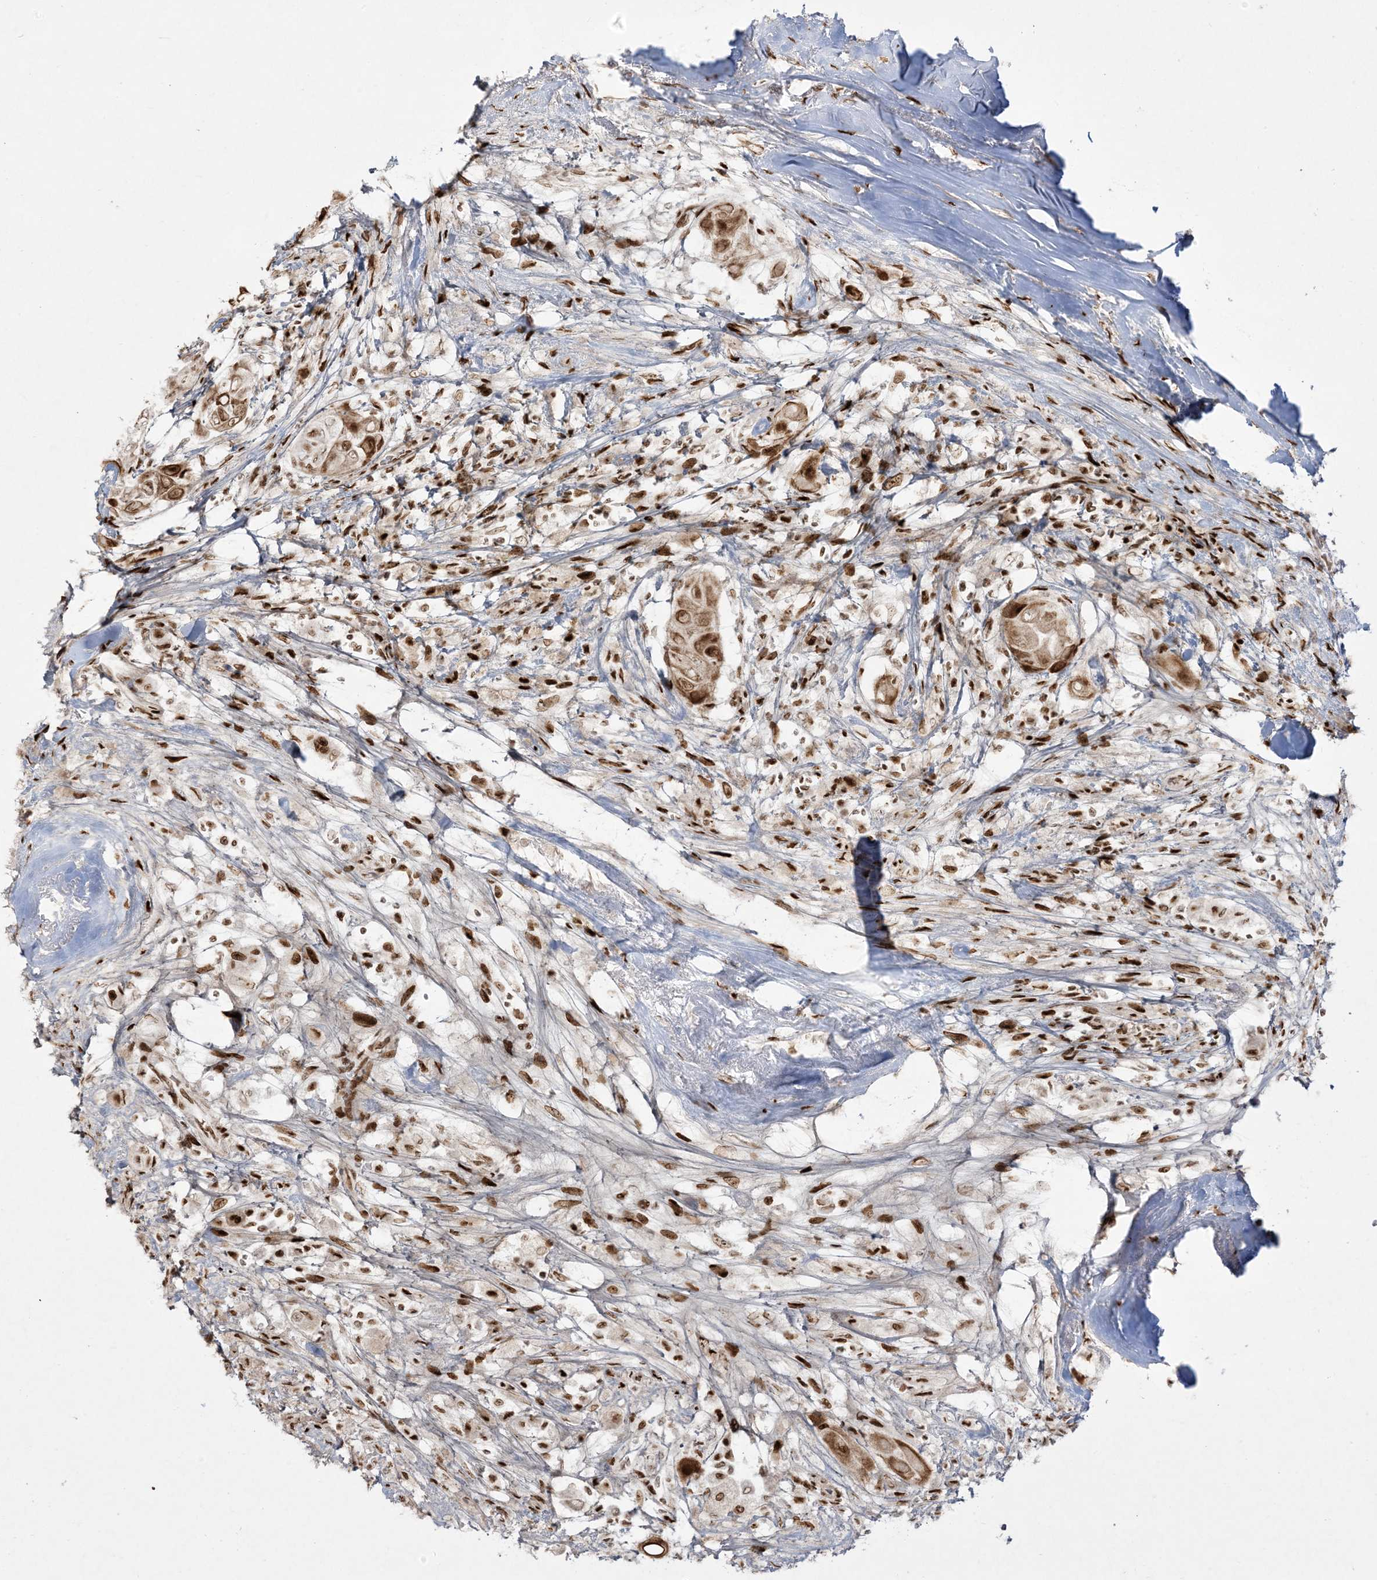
{"staining": {"intensity": "moderate", "quantity": ">75%", "location": "cytoplasmic/membranous,nuclear"}, "tissue": "thyroid cancer", "cell_type": "Tumor cells", "image_type": "cancer", "snomed": [{"axis": "morphology", "description": "Papillary adenocarcinoma, NOS"}, {"axis": "topography", "description": "Thyroid gland"}], "caption": "Human papillary adenocarcinoma (thyroid) stained with a brown dye displays moderate cytoplasmic/membranous and nuclear positive positivity in approximately >75% of tumor cells.", "gene": "RBM10", "patient": {"sex": "female", "age": 59}}